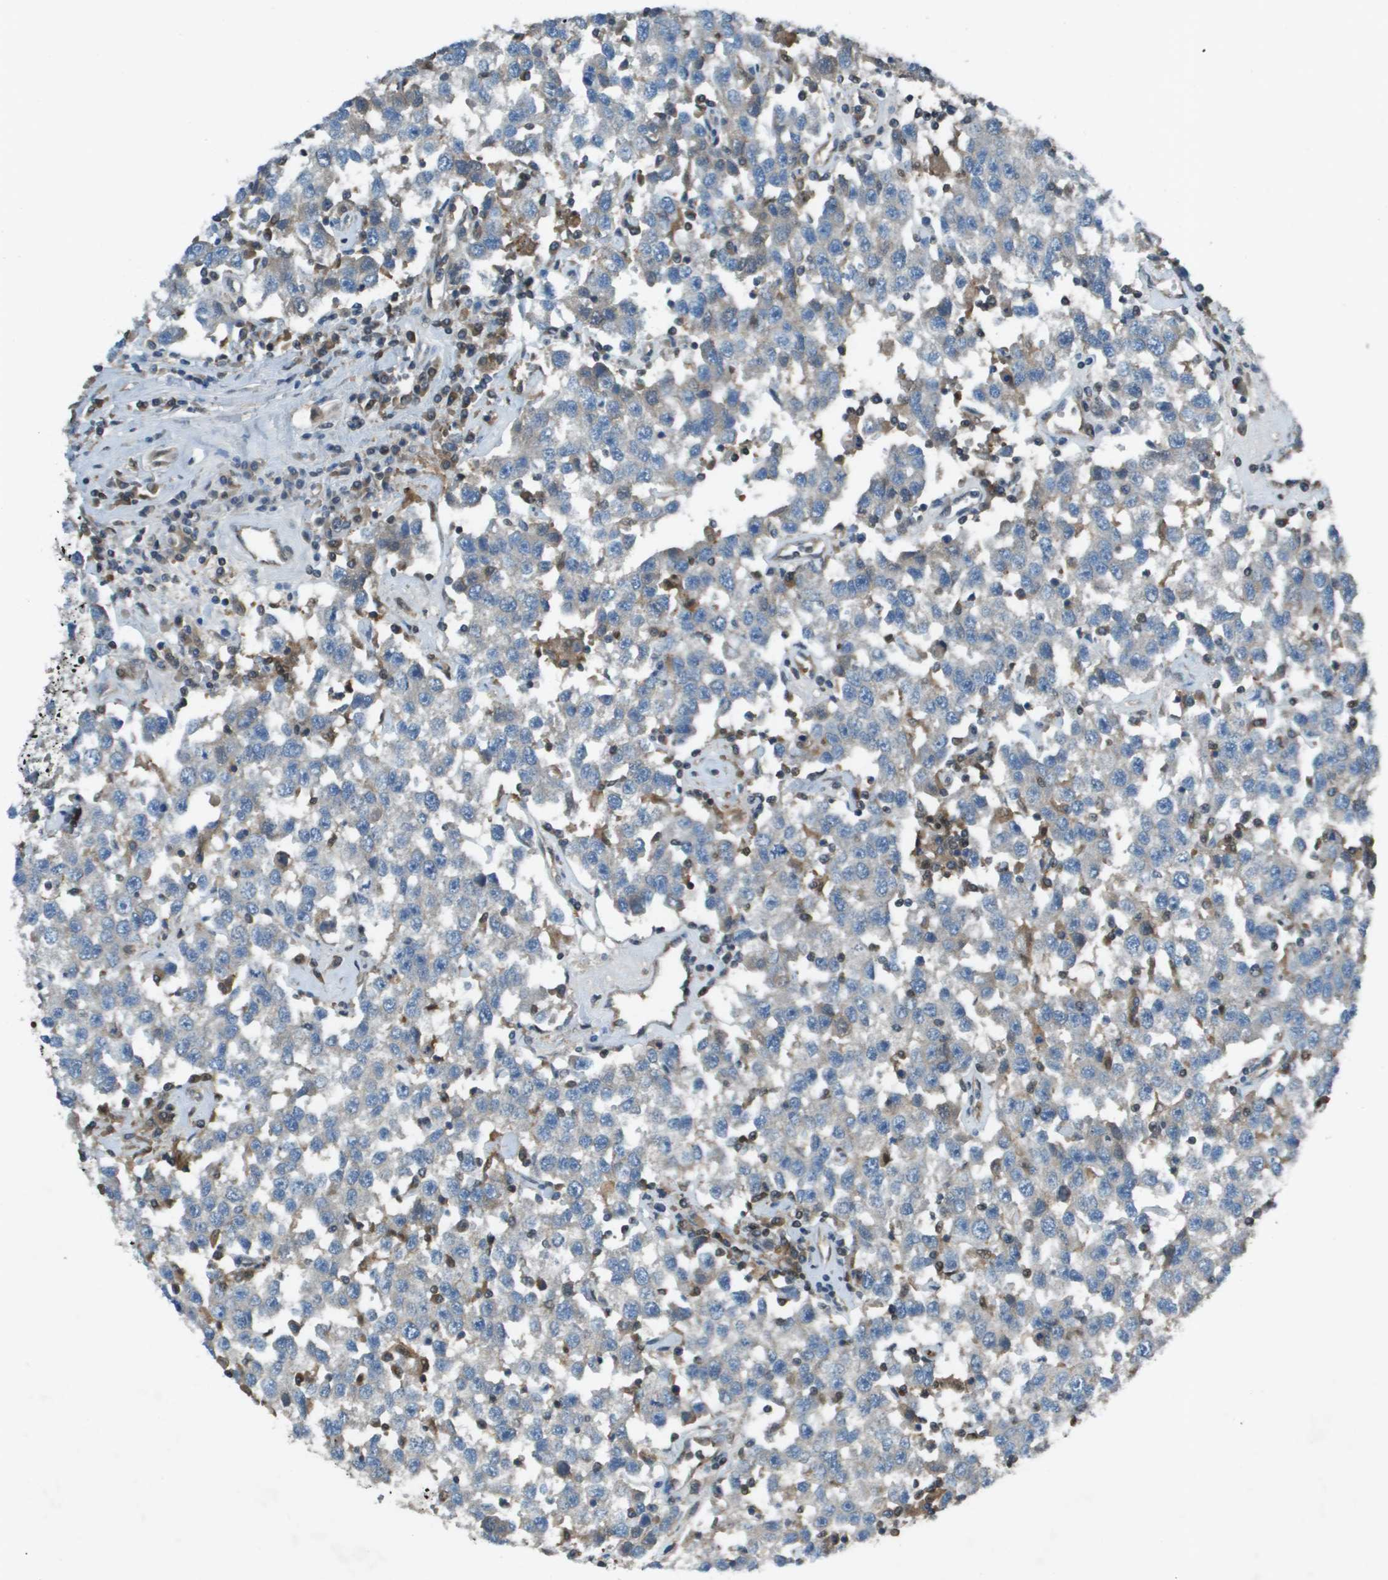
{"staining": {"intensity": "weak", "quantity": "<25%", "location": "cytoplasmic/membranous"}, "tissue": "testis cancer", "cell_type": "Tumor cells", "image_type": "cancer", "snomed": [{"axis": "morphology", "description": "Seminoma, NOS"}, {"axis": "topography", "description": "Testis"}], "caption": "Immunohistochemical staining of human testis cancer exhibits no significant positivity in tumor cells.", "gene": "CAMK4", "patient": {"sex": "male", "age": 41}}